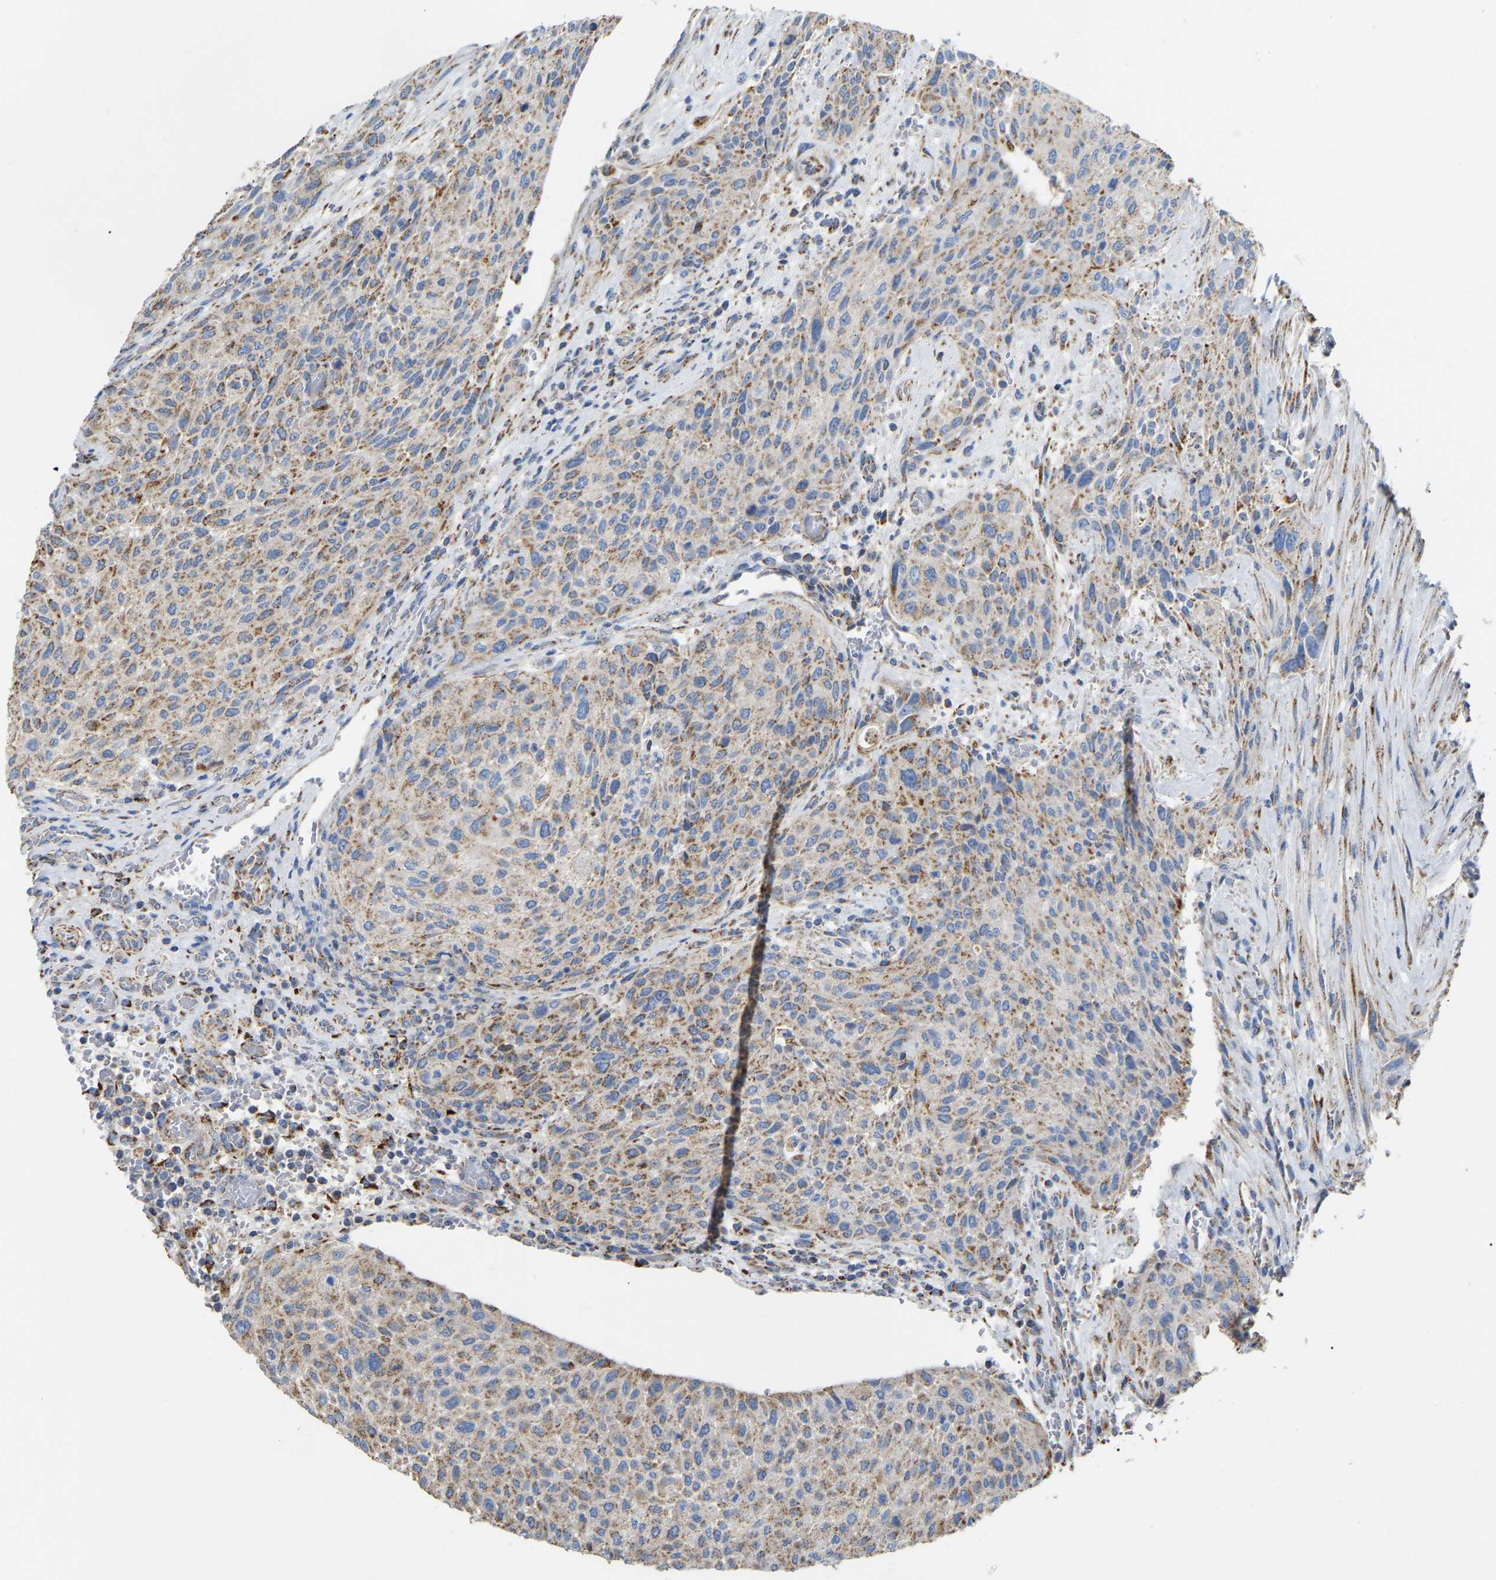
{"staining": {"intensity": "weak", "quantity": ">75%", "location": "cytoplasmic/membranous"}, "tissue": "urothelial cancer", "cell_type": "Tumor cells", "image_type": "cancer", "snomed": [{"axis": "morphology", "description": "Urothelial carcinoma, Low grade"}, {"axis": "morphology", "description": "Urothelial carcinoma, High grade"}, {"axis": "topography", "description": "Urinary bladder"}], "caption": "This is an image of immunohistochemistry staining of high-grade urothelial carcinoma, which shows weak expression in the cytoplasmic/membranous of tumor cells.", "gene": "HIBADH", "patient": {"sex": "male", "age": 35}}